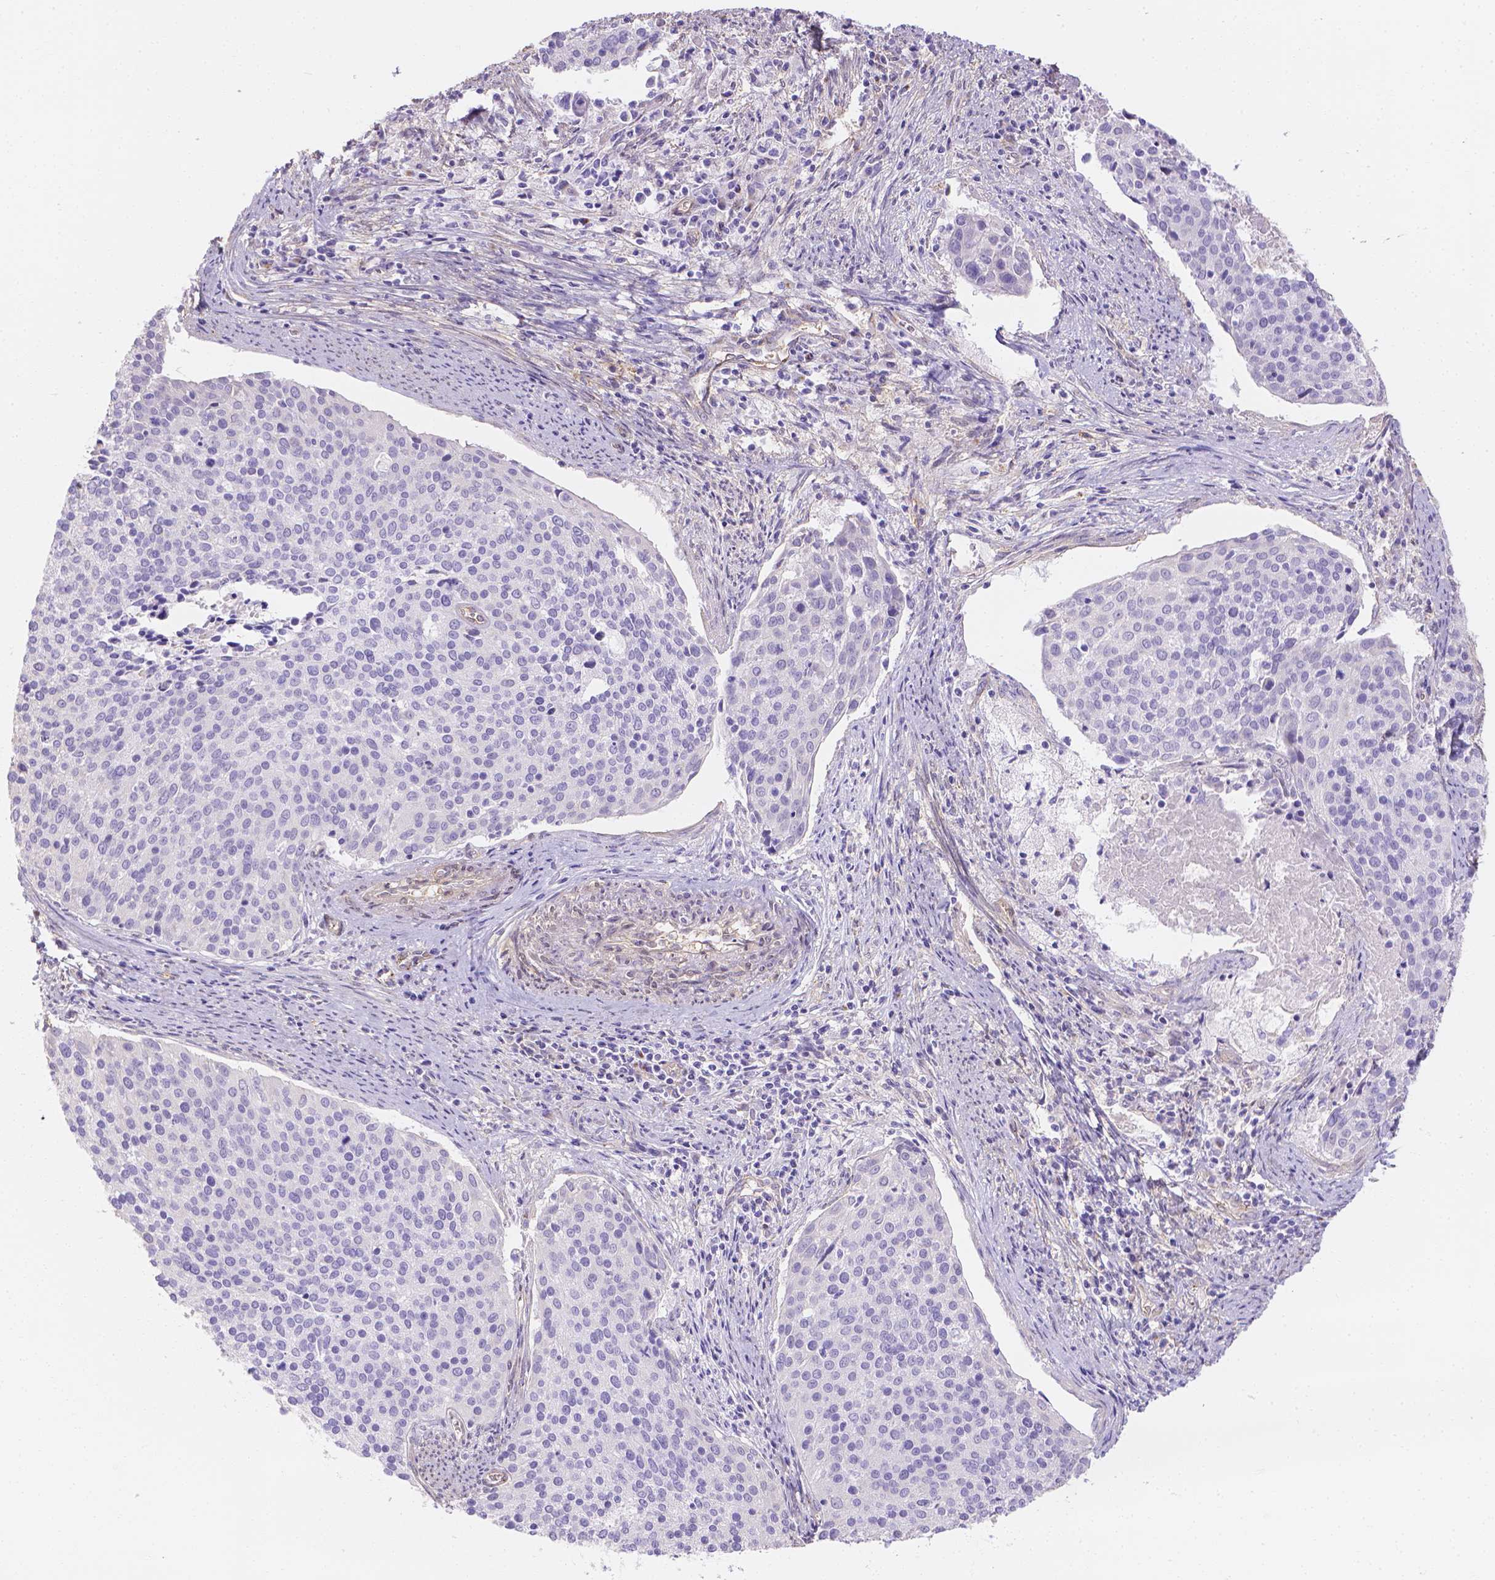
{"staining": {"intensity": "negative", "quantity": "none", "location": "none"}, "tissue": "cervical cancer", "cell_type": "Tumor cells", "image_type": "cancer", "snomed": [{"axis": "morphology", "description": "Squamous cell carcinoma, NOS"}, {"axis": "topography", "description": "Cervix"}], "caption": "There is no significant expression in tumor cells of cervical cancer (squamous cell carcinoma). (Brightfield microscopy of DAB (3,3'-diaminobenzidine) immunohistochemistry (IHC) at high magnification).", "gene": "SLC40A1", "patient": {"sex": "female", "age": 39}}